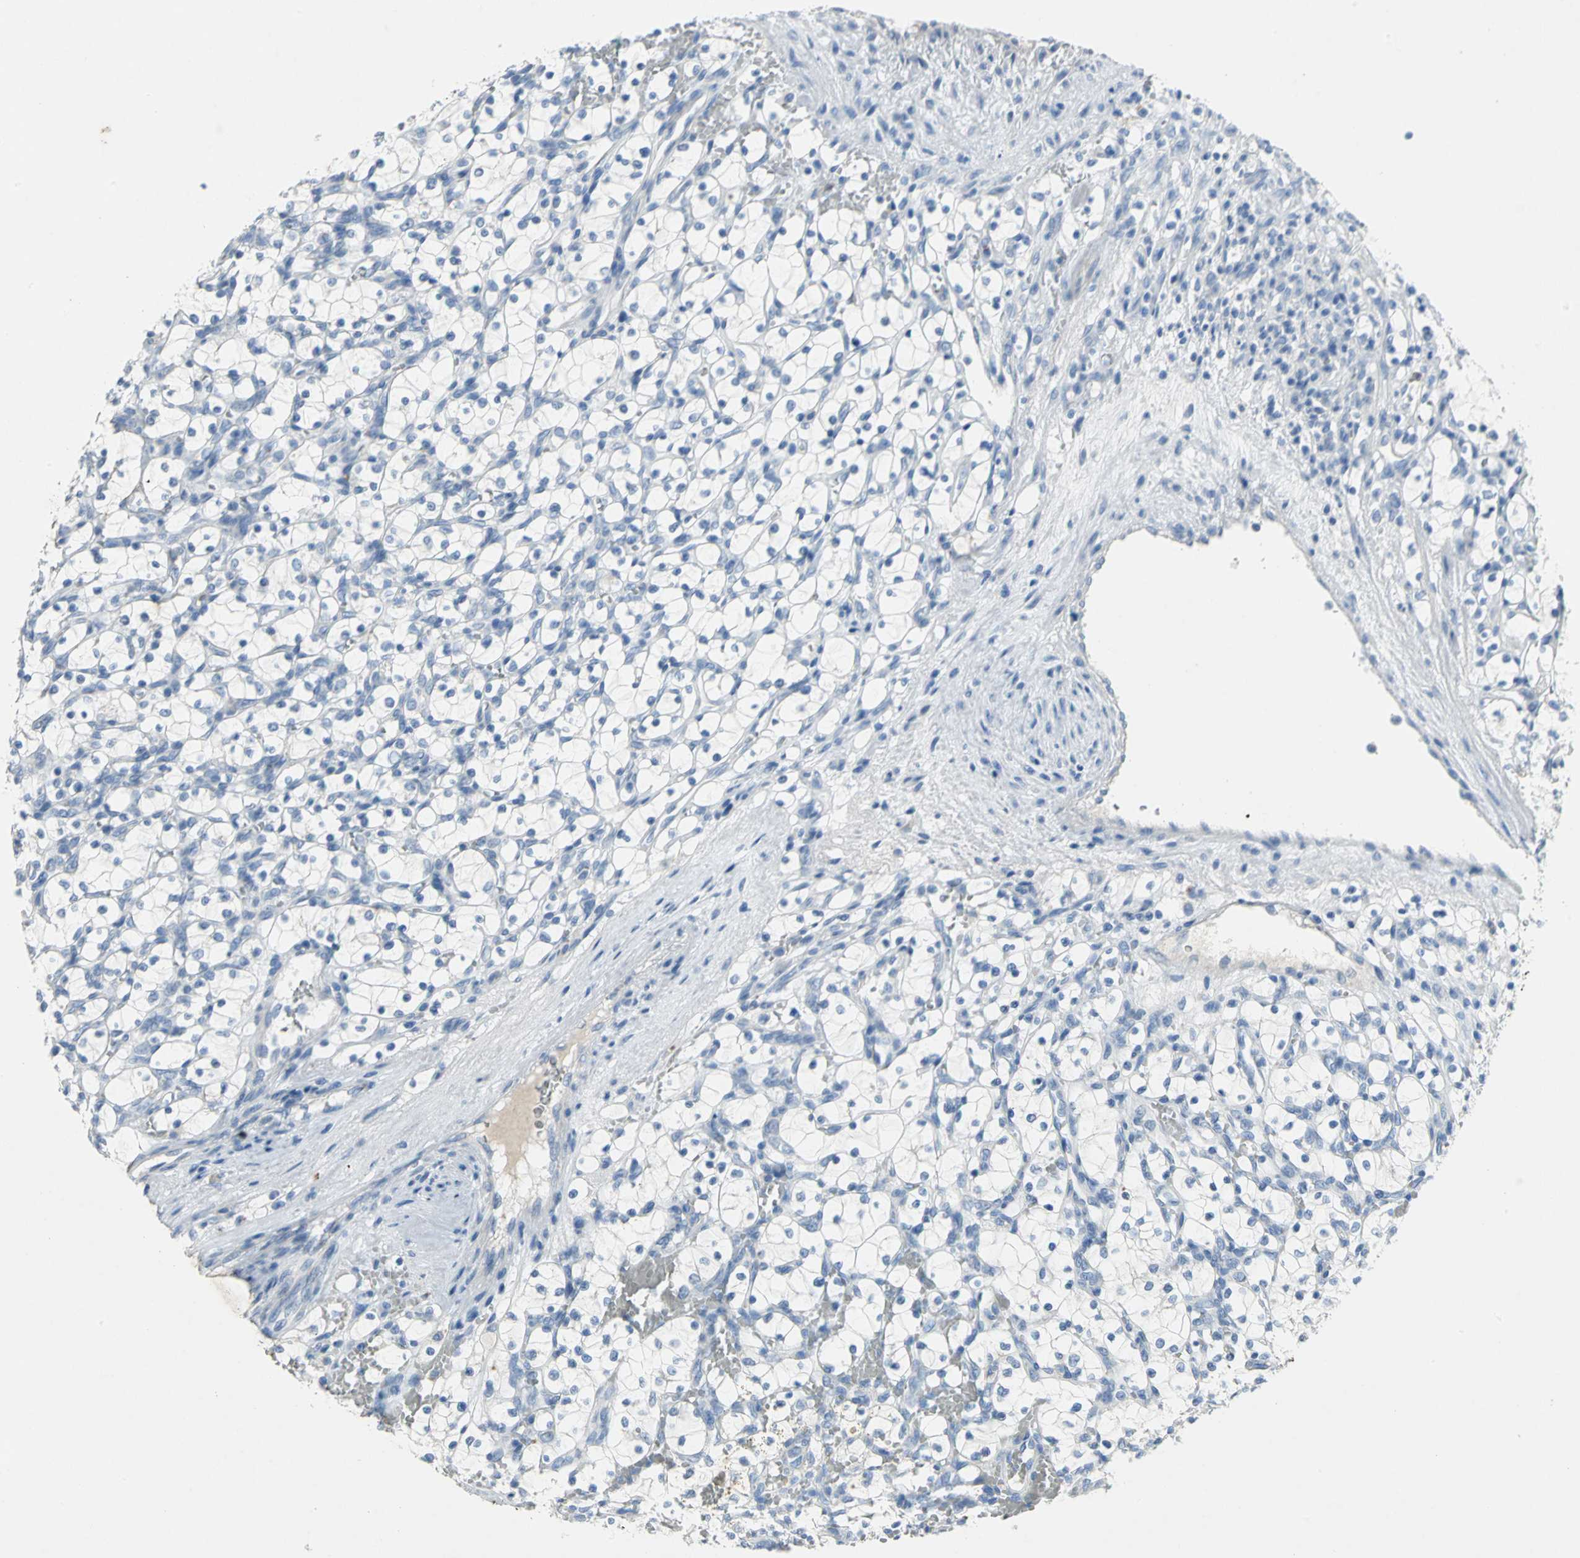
{"staining": {"intensity": "negative", "quantity": "none", "location": "none"}, "tissue": "renal cancer", "cell_type": "Tumor cells", "image_type": "cancer", "snomed": [{"axis": "morphology", "description": "Adenocarcinoma, NOS"}, {"axis": "topography", "description": "Kidney"}], "caption": "Immunohistochemistry (IHC) histopathology image of renal cancer stained for a protein (brown), which shows no positivity in tumor cells.", "gene": "PTGDS", "patient": {"sex": "female", "age": 69}}